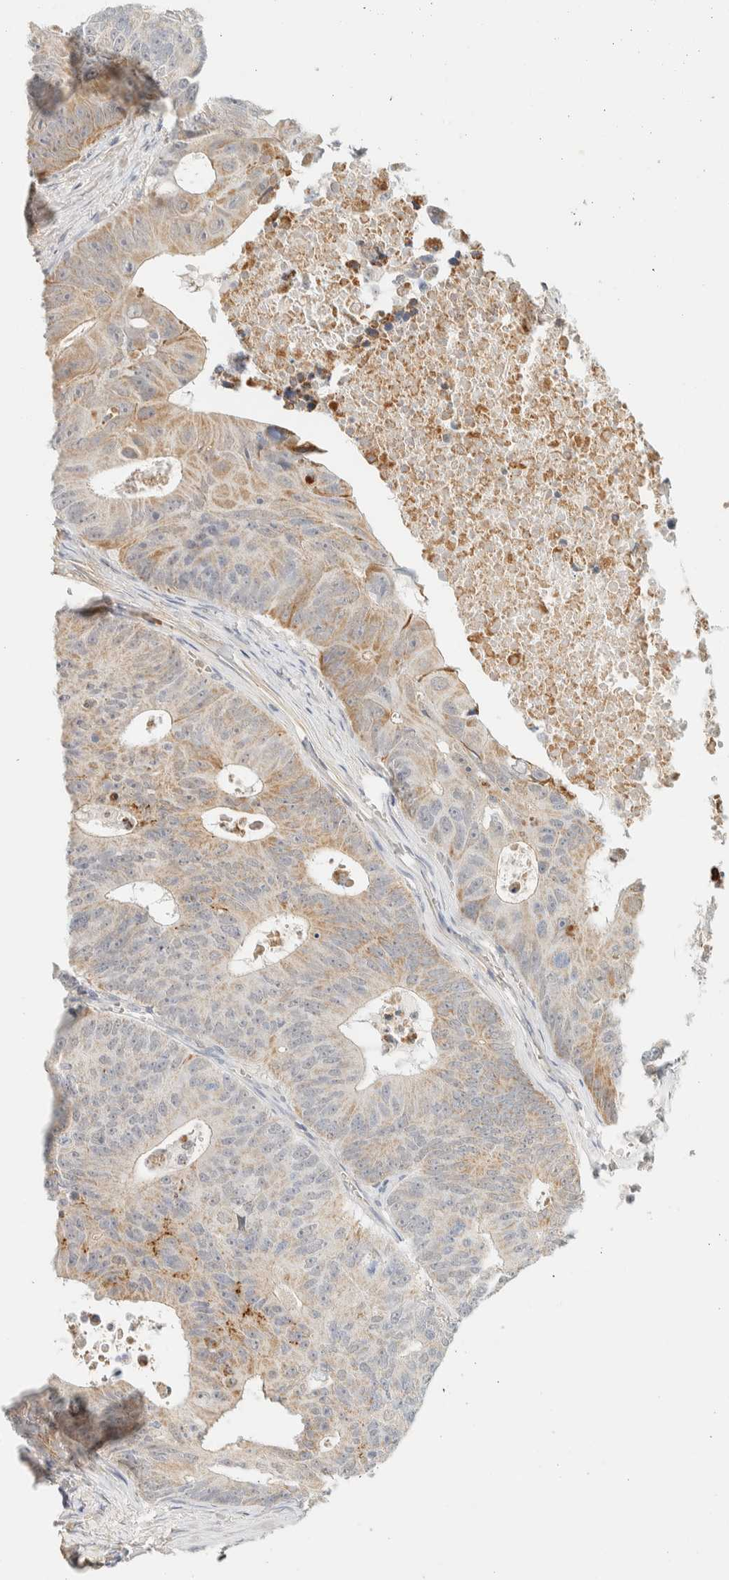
{"staining": {"intensity": "weak", "quantity": "25%-75%", "location": "cytoplasmic/membranous"}, "tissue": "colorectal cancer", "cell_type": "Tumor cells", "image_type": "cancer", "snomed": [{"axis": "morphology", "description": "Adenocarcinoma, NOS"}, {"axis": "topography", "description": "Colon"}], "caption": "A low amount of weak cytoplasmic/membranous positivity is present in about 25%-75% of tumor cells in colorectal cancer (adenocarcinoma) tissue. Using DAB (brown) and hematoxylin (blue) stains, captured at high magnification using brightfield microscopy.", "gene": "TNK1", "patient": {"sex": "male", "age": 87}}